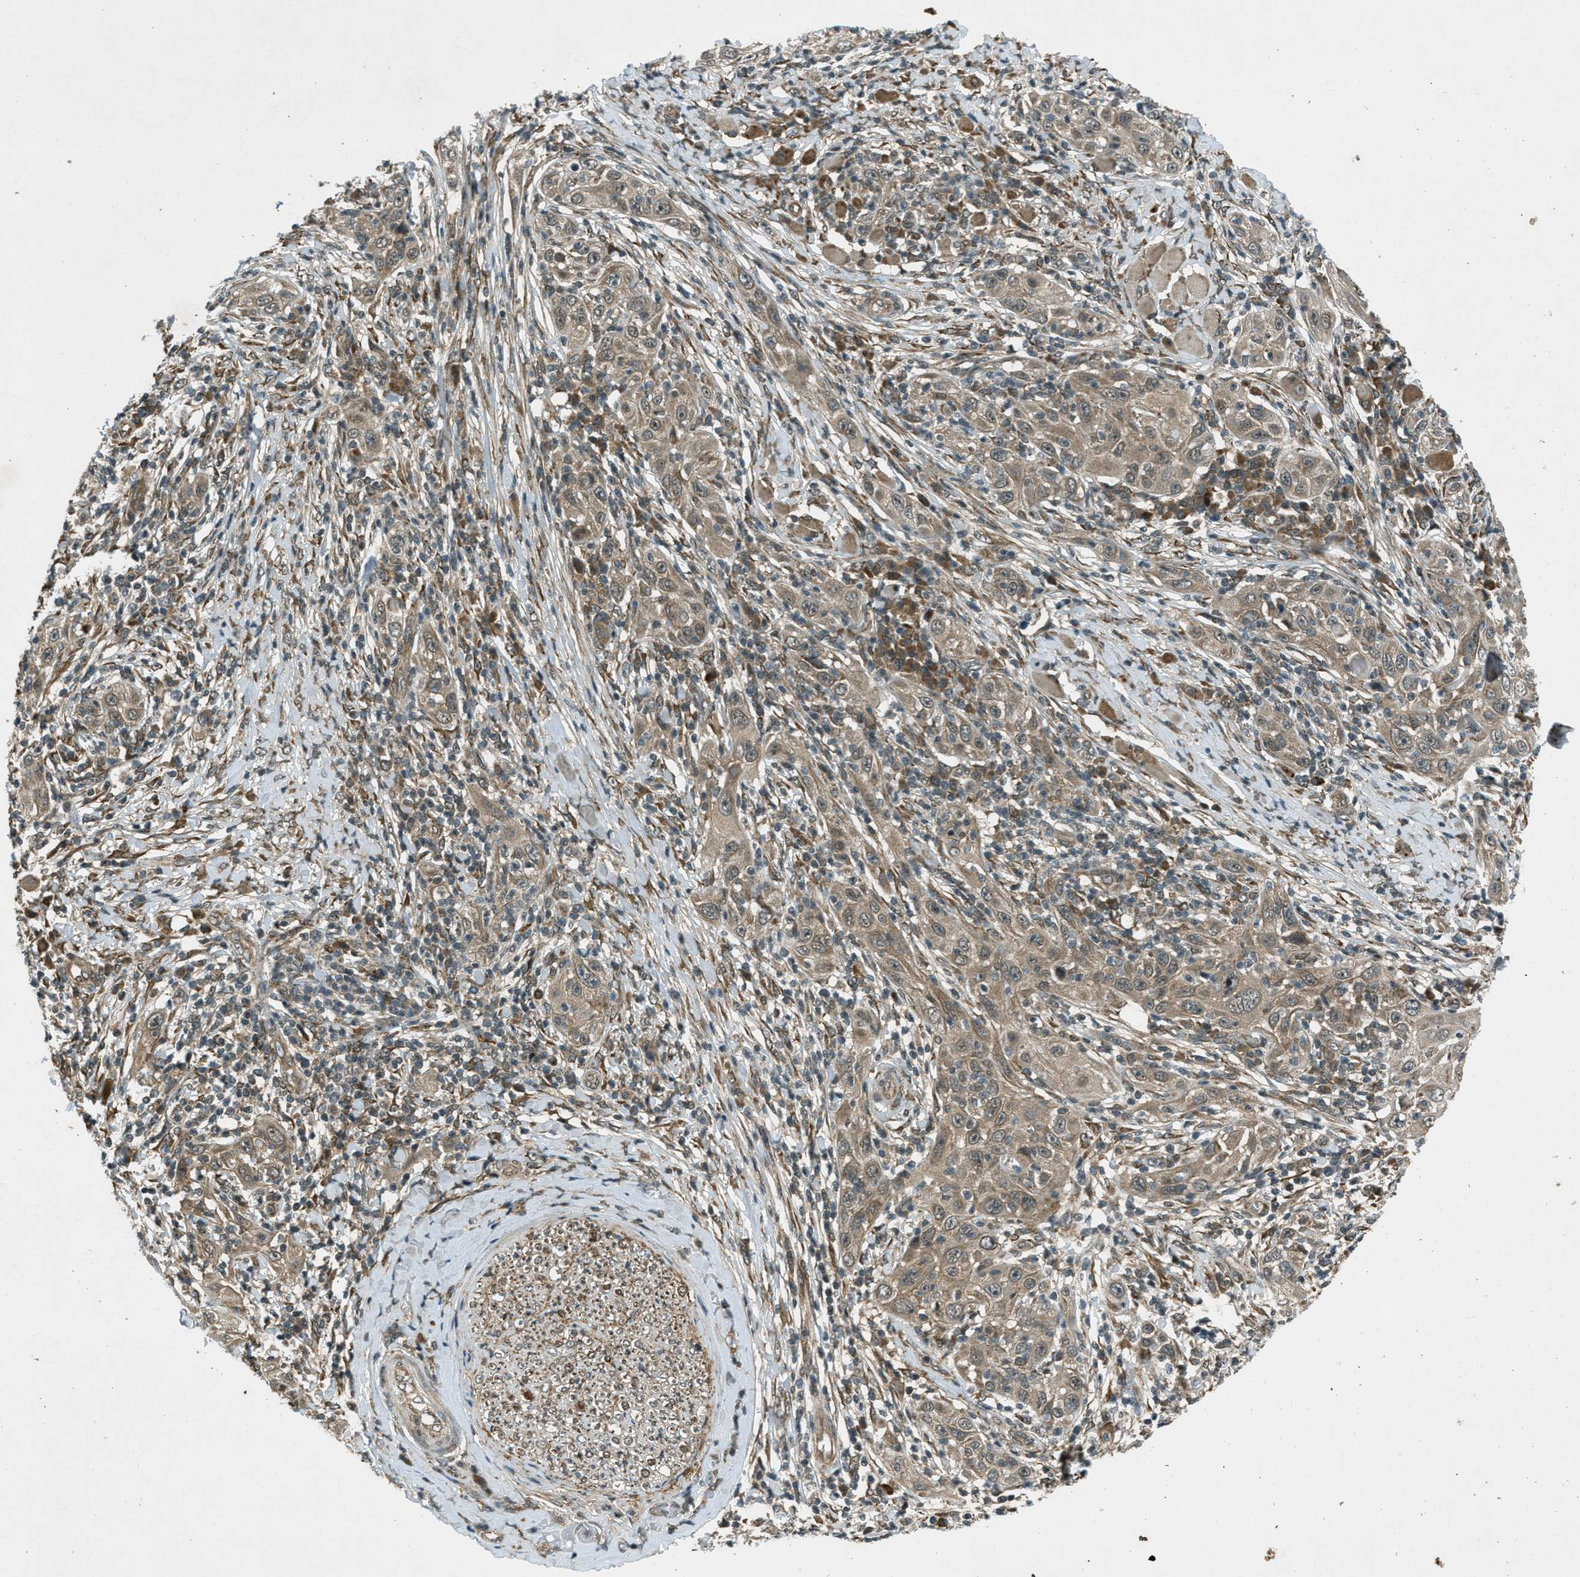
{"staining": {"intensity": "moderate", "quantity": ">75%", "location": "cytoplasmic/membranous,nuclear"}, "tissue": "skin cancer", "cell_type": "Tumor cells", "image_type": "cancer", "snomed": [{"axis": "morphology", "description": "Squamous cell carcinoma, NOS"}, {"axis": "topography", "description": "Skin"}], "caption": "IHC (DAB (3,3'-diaminobenzidine)) staining of human skin squamous cell carcinoma displays moderate cytoplasmic/membranous and nuclear protein staining in approximately >75% of tumor cells.", "gene": "EIF2AK3", "patient": {"sex": "female", "age": 88}}